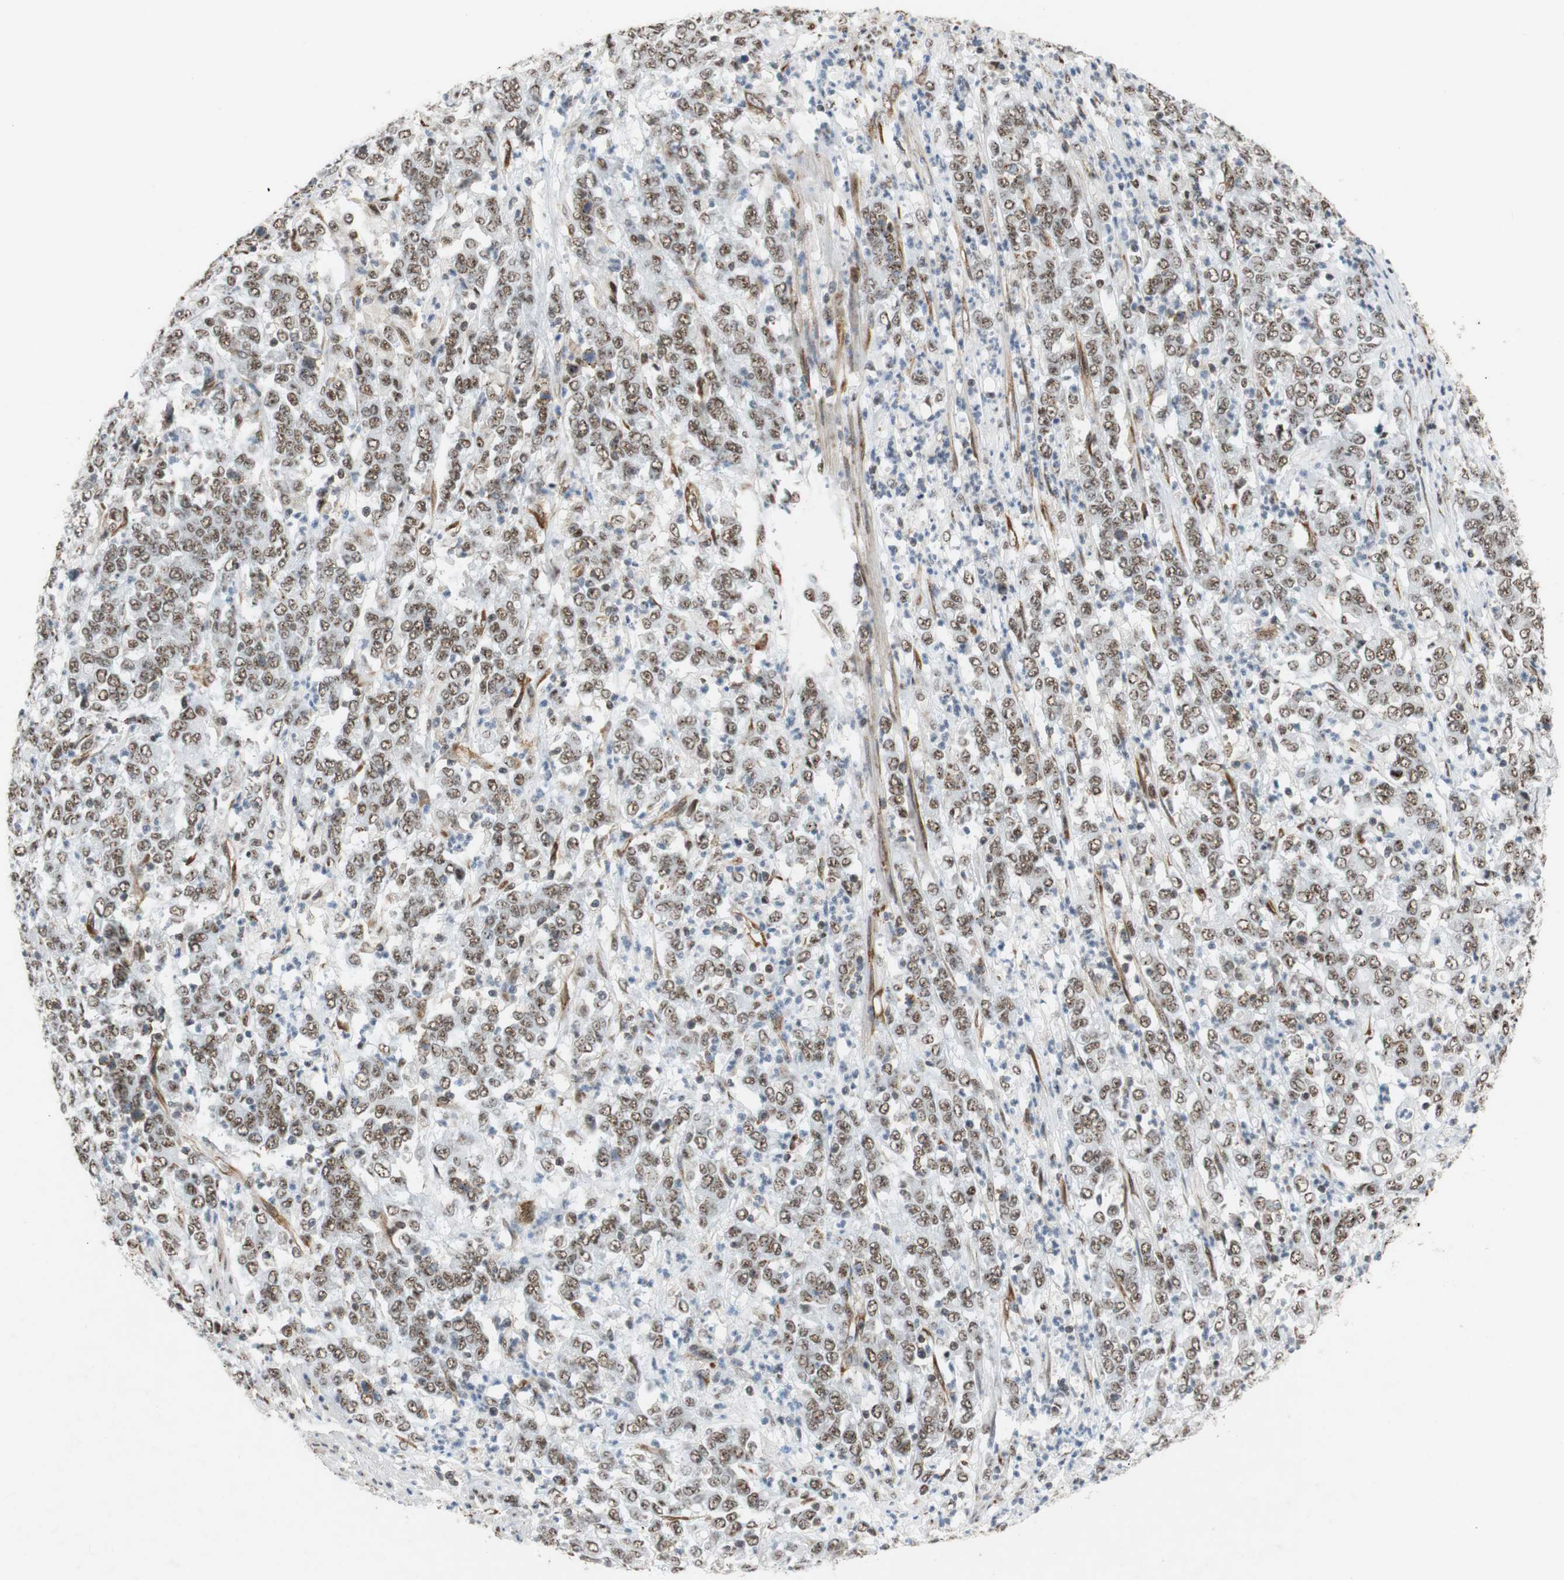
{"staining": {"intensity": "moderate", "quantity": ">75%", "location": "nuclear"}, "tissue": "stomach cancer", "cell_type": "Tumor cells", "image_type": "cancer", "snomed": [{"axis": "morphology", "description": "Adenocarcinoma, NOS"}, {"axis": "topography", "description": "Stomach, lower"}], "caption": "Immunohistochemistry image of human stomach cancer (adenocarcinoma) stained for a protein (brown), which exhibits medium levels of moderate nuclear staining in approximately >75% of tumor cells.", "gene": "SAP18", "patient": {"sex": "female", "age": 71}}